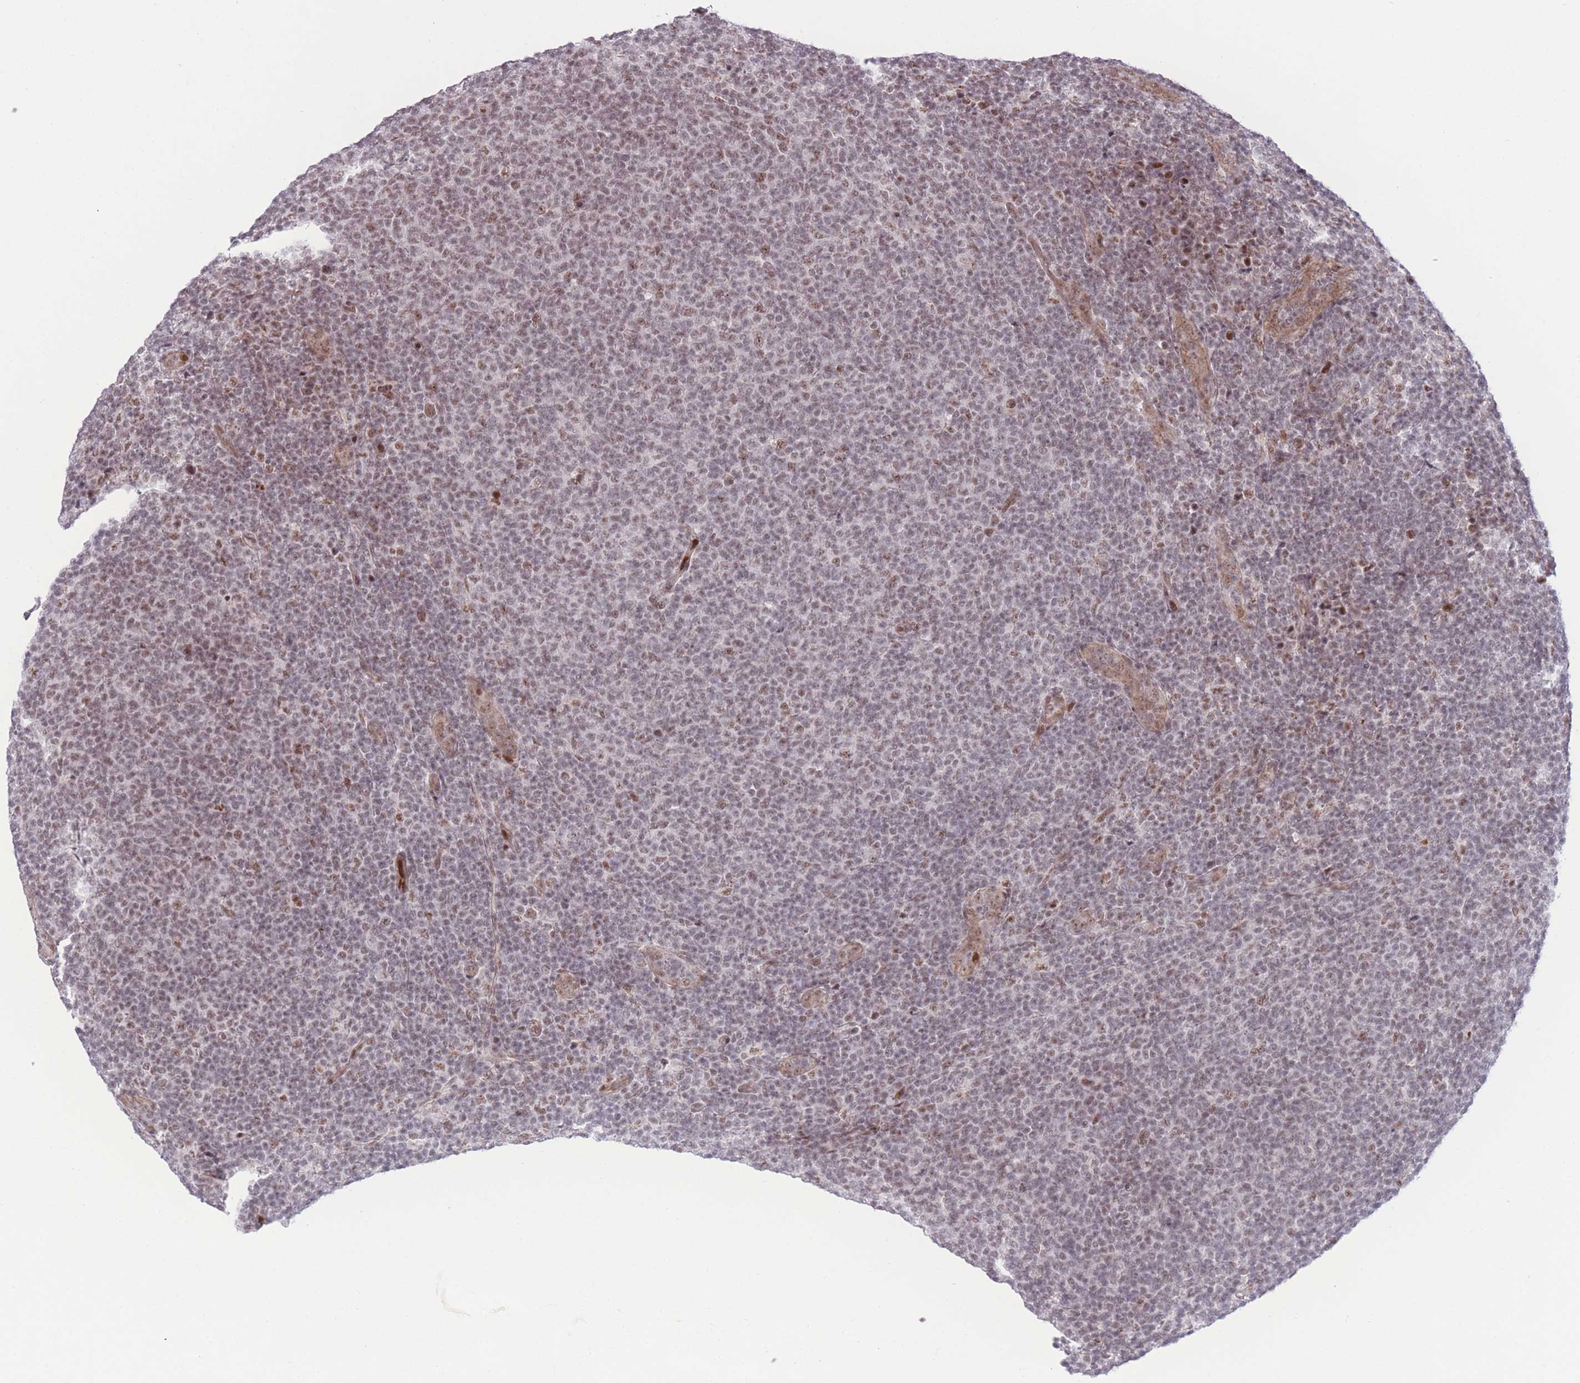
{"staining": {"intensity": "weak", "quantity": "25%-75%", "location": "nuclear"}, "tissue": "lymphoma", "cell_type": "Tumor cells", "image_type": "cancer", "snomed": [{"axis": "morphology", "description": "Malignant lymphoma, non-Hodgkin's type, Low grade"}, {"axis": "topography", "description": "Lymph node"}], "caption": "Lymphoma tissue exhibits weak nuclear expression in approximately 25%-75% of tumor cells", "gene": "PCIF1", "patient": {"sex": "male", "age": 66}}